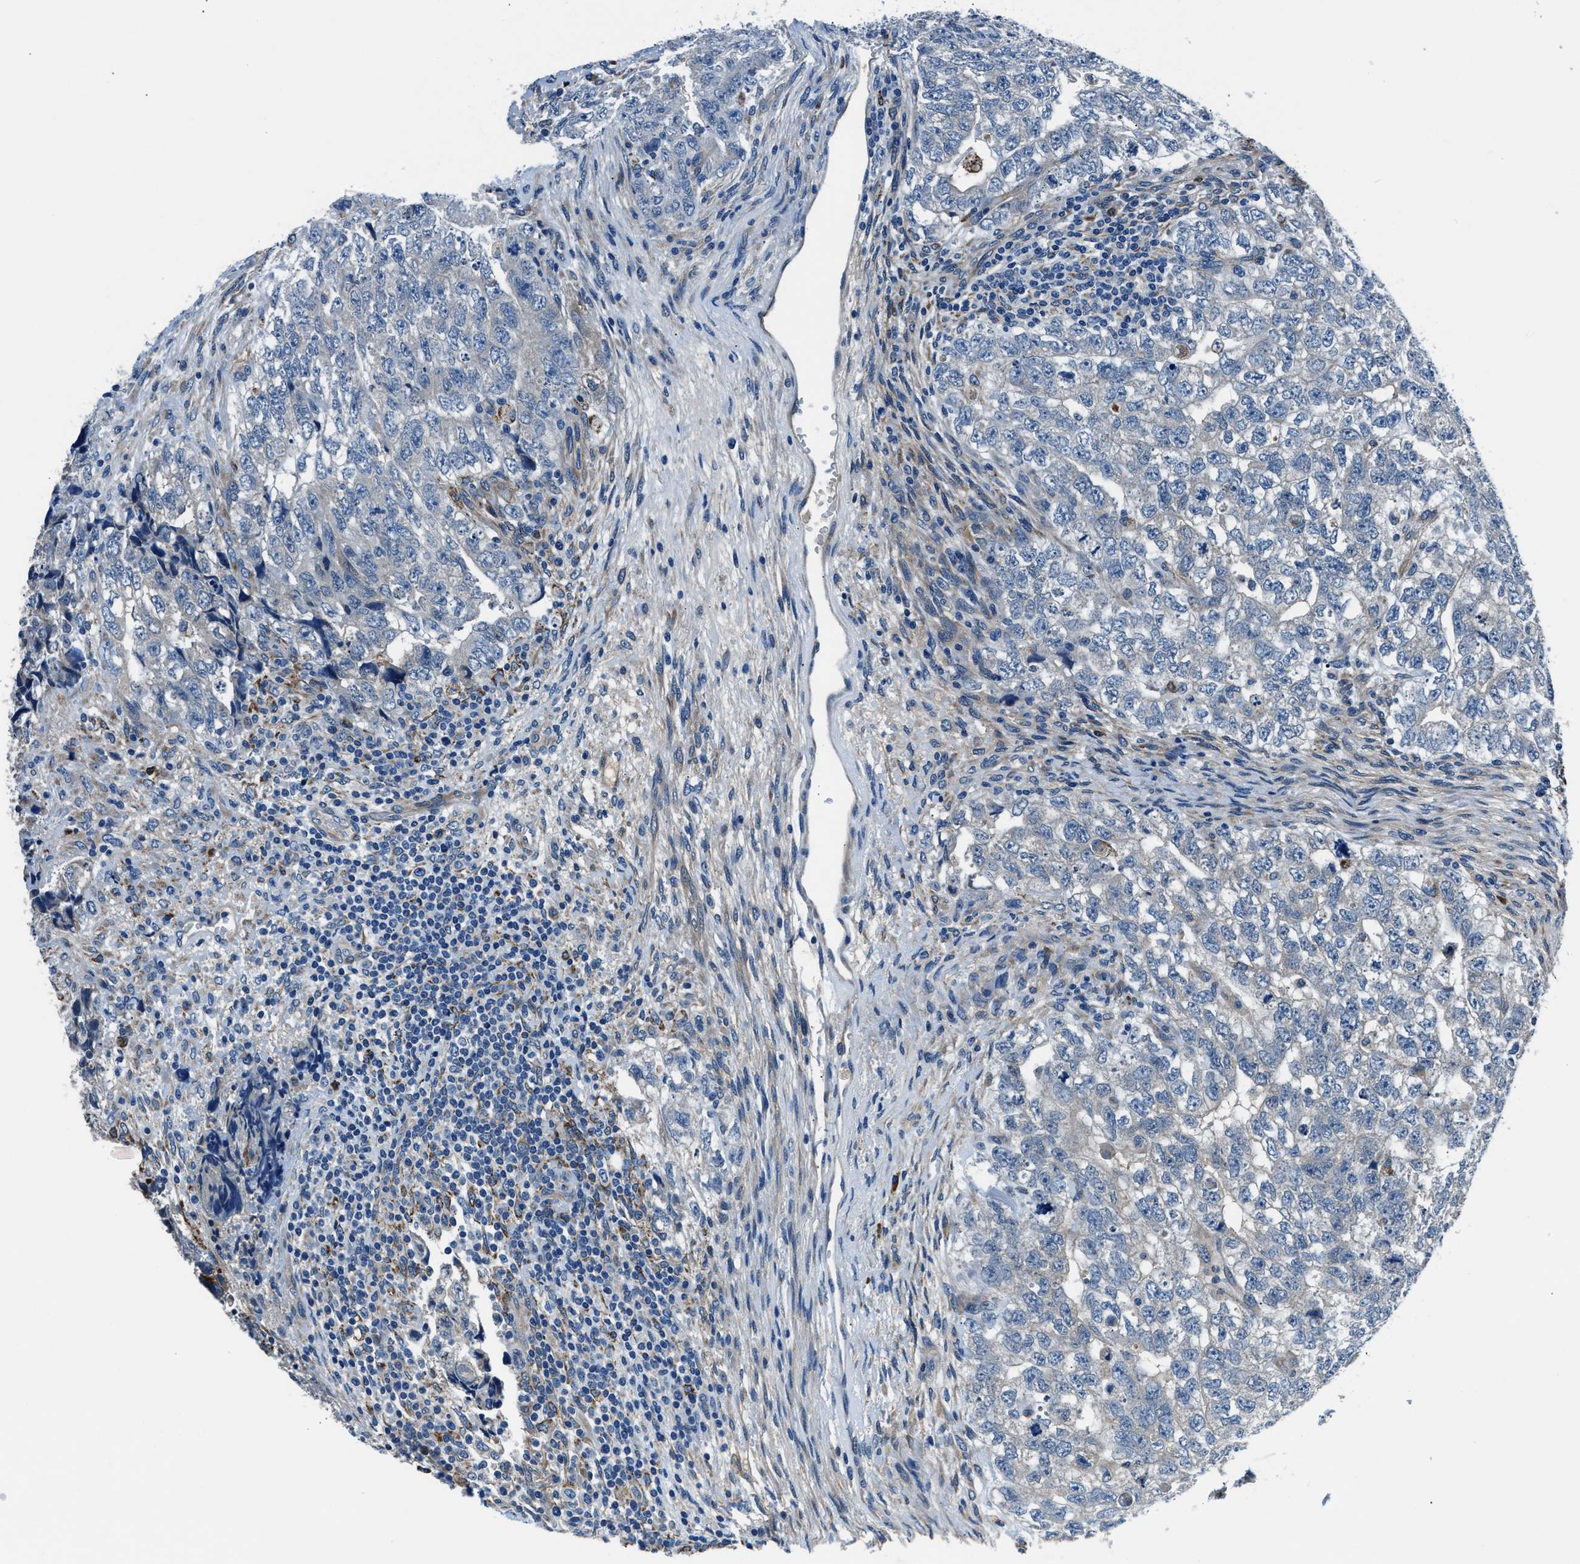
{"staining": {"intensity": "negative", "quantity": "none", "location": "none"}, "tissue": "testis cancer", "cell_type": "Tumor cells", "image_type": "cancer", "snomed": [{"axis": "morphology", "description": "Carcinoma, Embryonal, NOS"}, {"axis": "topography", "description": "Testis"}], "caption": "Tumor cells are negative for protein expression in human embryonal carcinoma (testis).", "gene": "PRTFDC1", "patient": {"sex": "male", "age": 36}}